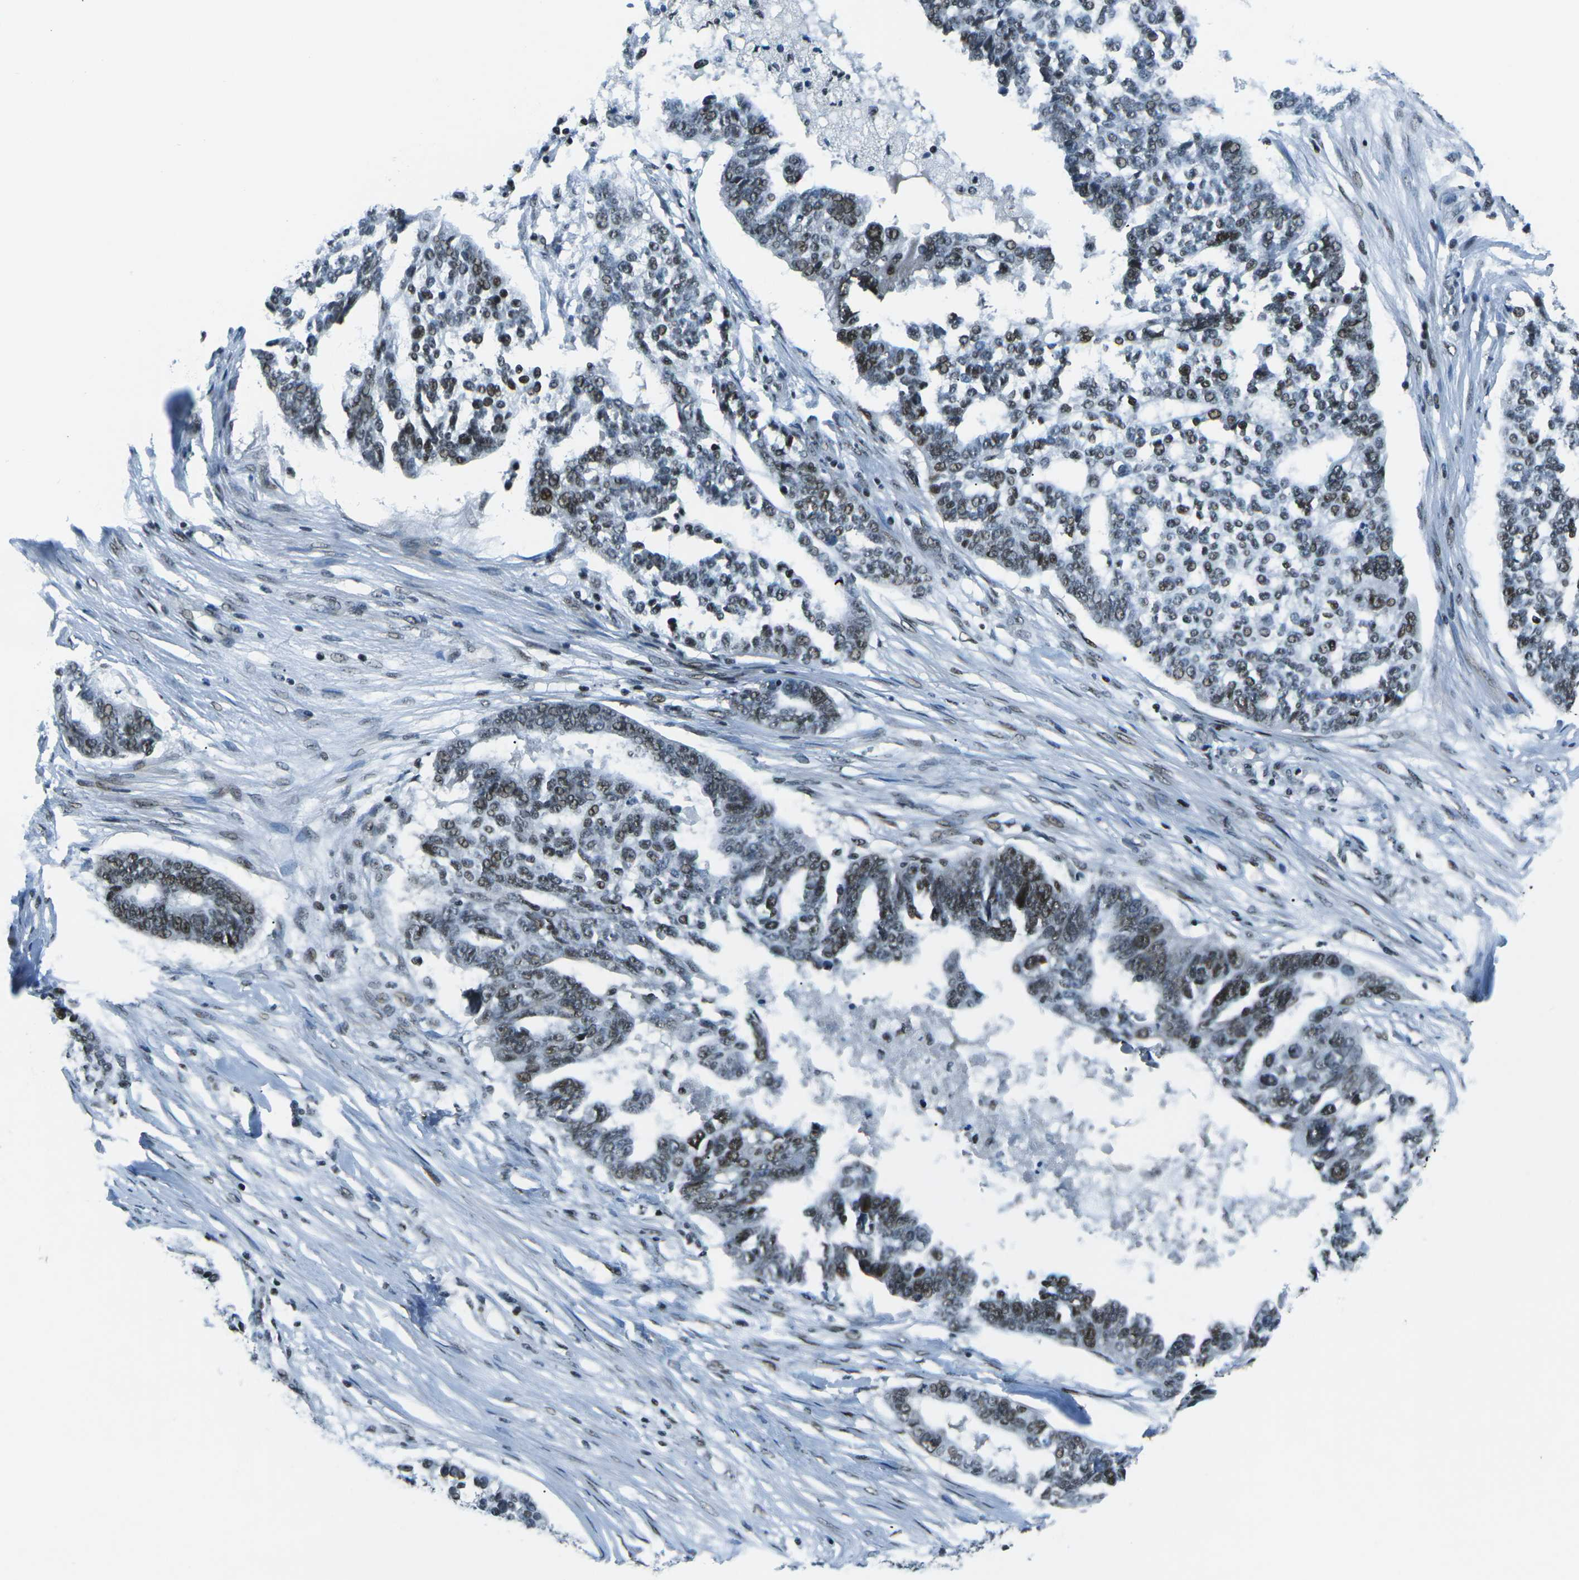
{"staining": {"intensity": "moderate", "quantity": "25%-75%", "location": "cytoplasmic/membranous"}, "tissue": "ovarian cancer", "cell_type": "Tumor cells", "image_type": "cancer", "snomed": [{"axis": "morphology", "description": "Cystadenocarcinoma, serous, NOS"}, {"axis": "topography", "description": "Ovary"}], "caption": "The micrograph shows staining of serous cystadenocarcinoma (ovarian), revealing moderate cytoplasmic/membranous protein positivity (brown color) within tumor cells.", "gene": "RBL2", "patient": {"sex": "female", "age": 59}}